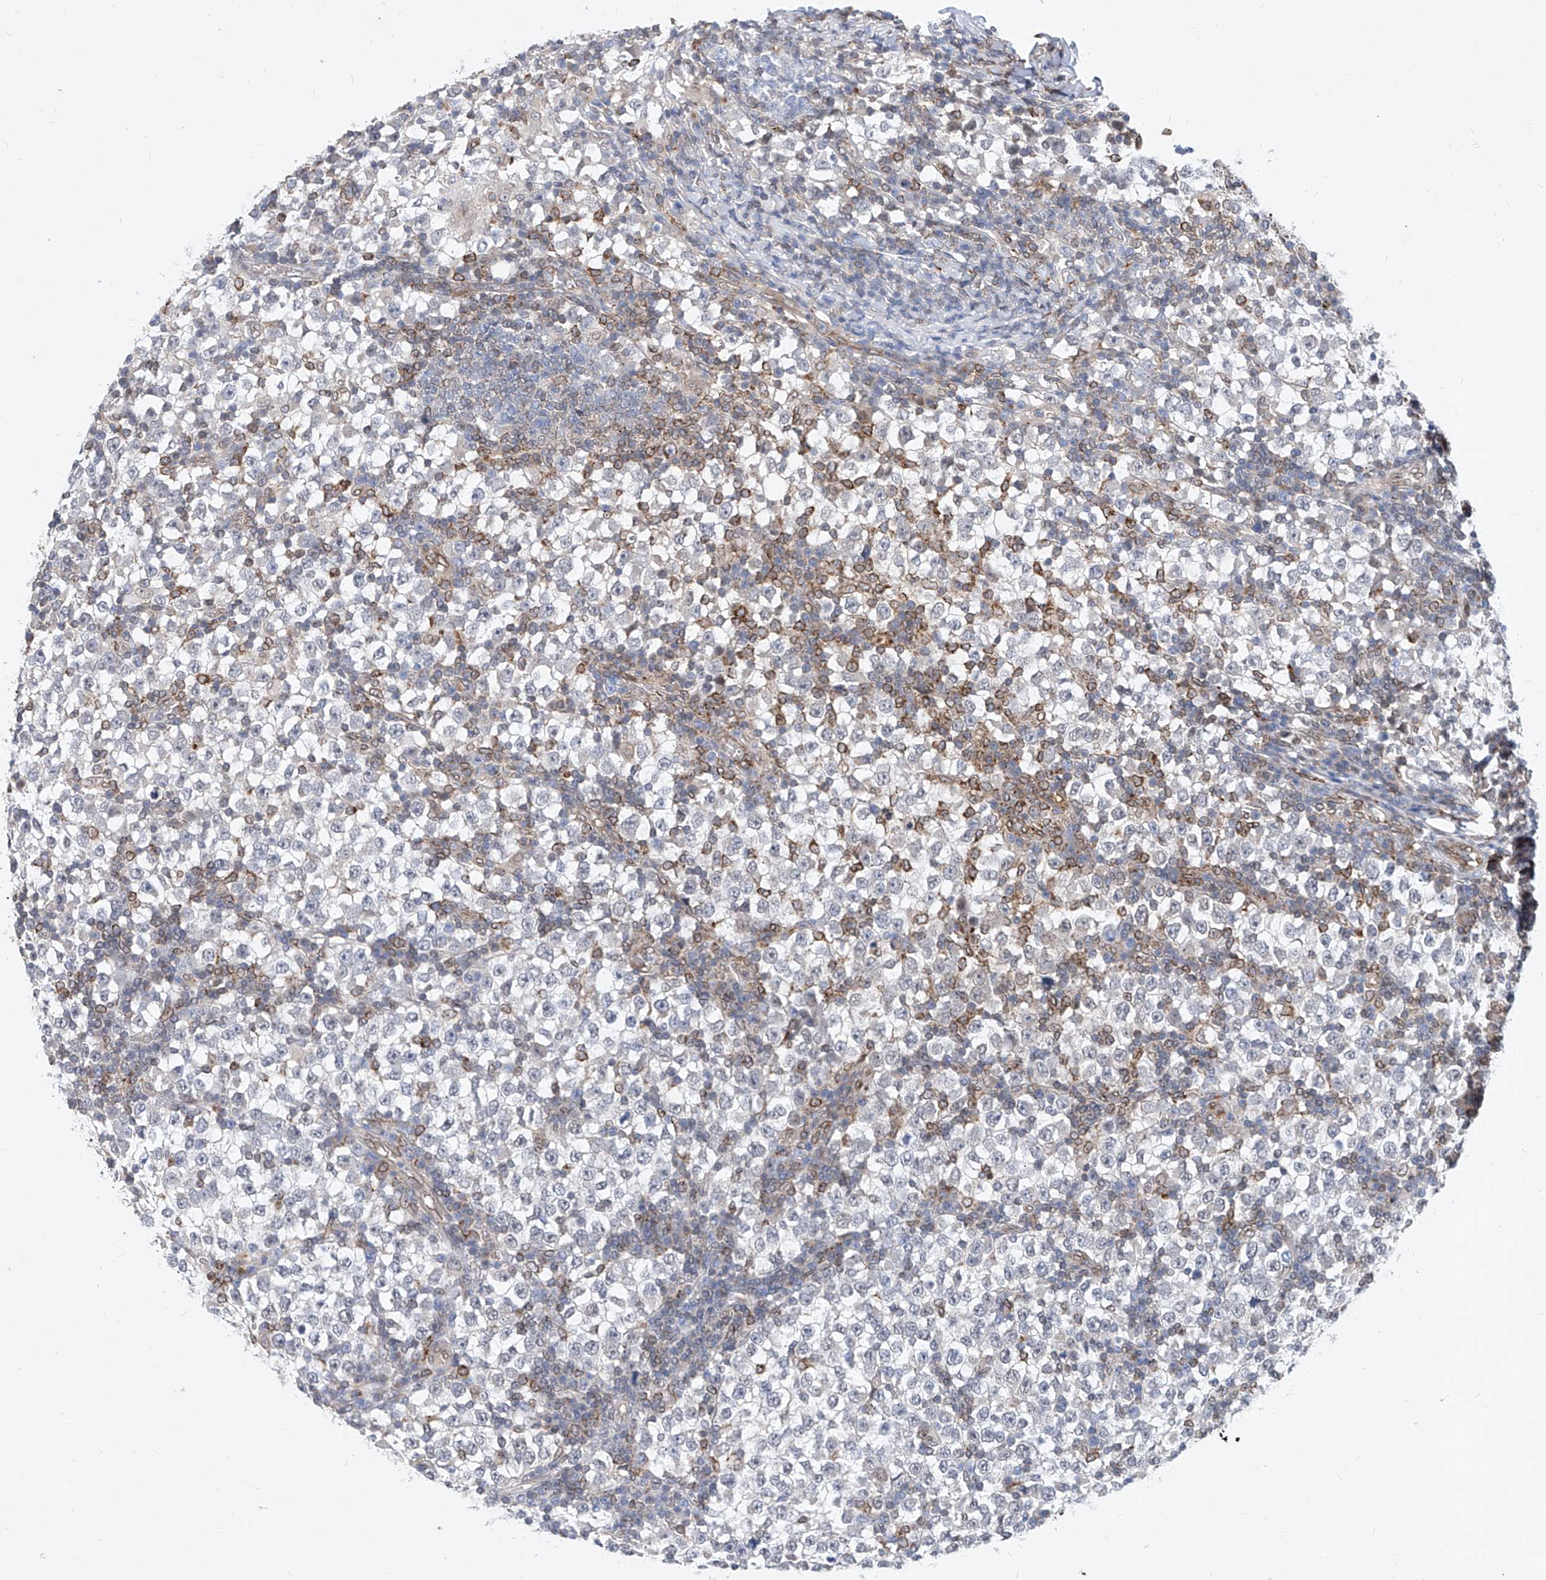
{"staining": {"intensity": "negative", "quantity": "none", "location": "none"}, "tissue": "testis cancer", "cell_type": "Tumor cells", "image_type": "cancer", "snomed": [{"axis": "morphology", "description": "Seminoma, NOS"}, {"axis": "topography", "description": "Testis"}], "caption": "An immunohistochemistry (IHC) photomicrograph of seminoma (testis) is shown. There is no staining in tumor cells of seminoma (testis).", "gene": "MX2", "patient": {"sex": "male", "age": 65}}